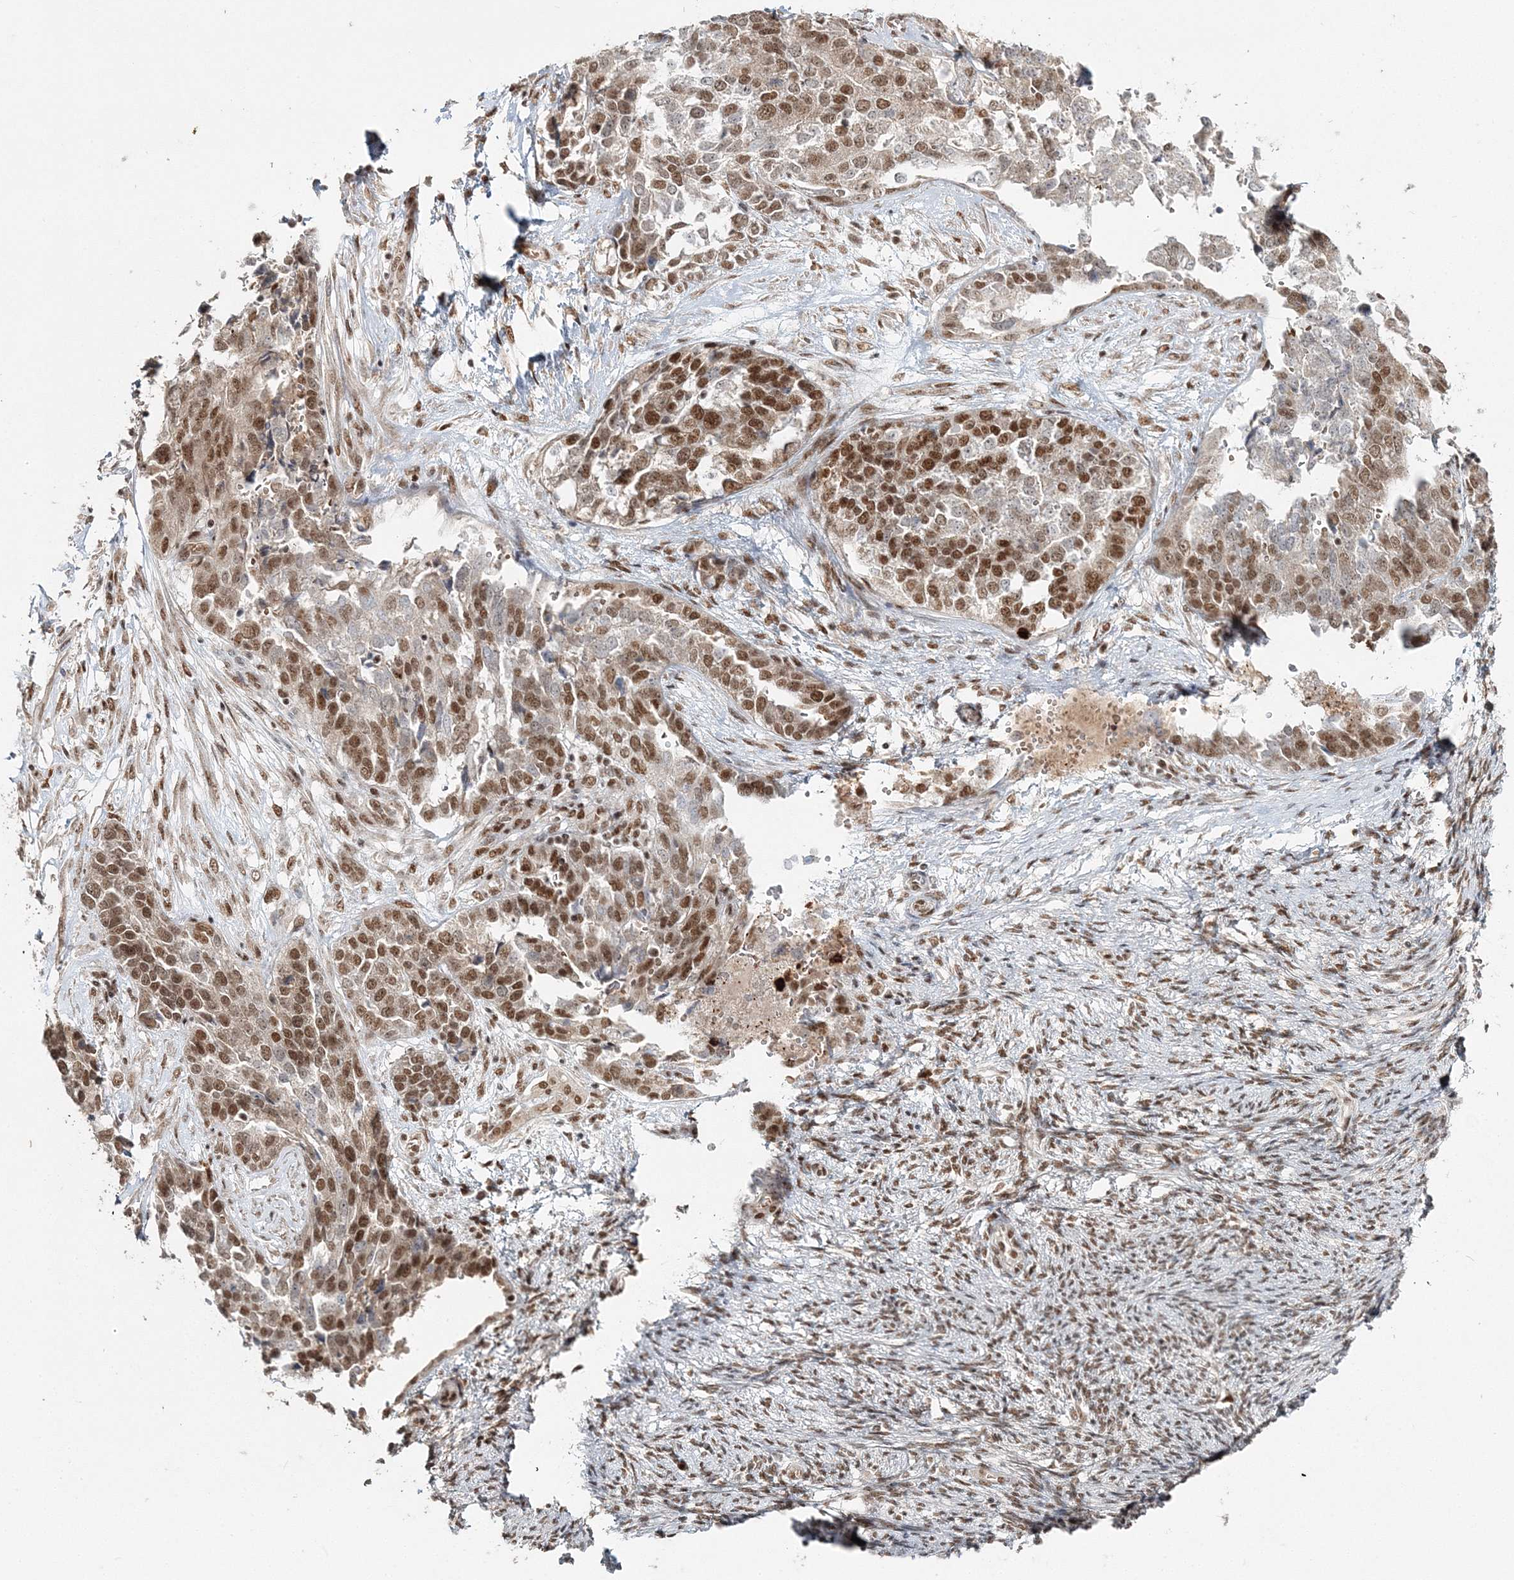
{"staining": {"intensity": "moderate", "quantity": ">75%", "location": "nuclear"}, "tissue": "ovarian cancer", "cell_type": "Tumor cells", "image_type": "cancer", "snomed": [{"axis": "morphology", "description": "Cystadenocarcinoma, serous, NOS"}, {"axis": "topography", "description": "Ovary"}], "caption": "Immunohistochemical staining of ovarian cancer displays medium levels of moderate nuclear protein positivity in about >75% of tumor cells.", "gene": "QRICH1", "patient": {"sex": "female", "age": 44}}